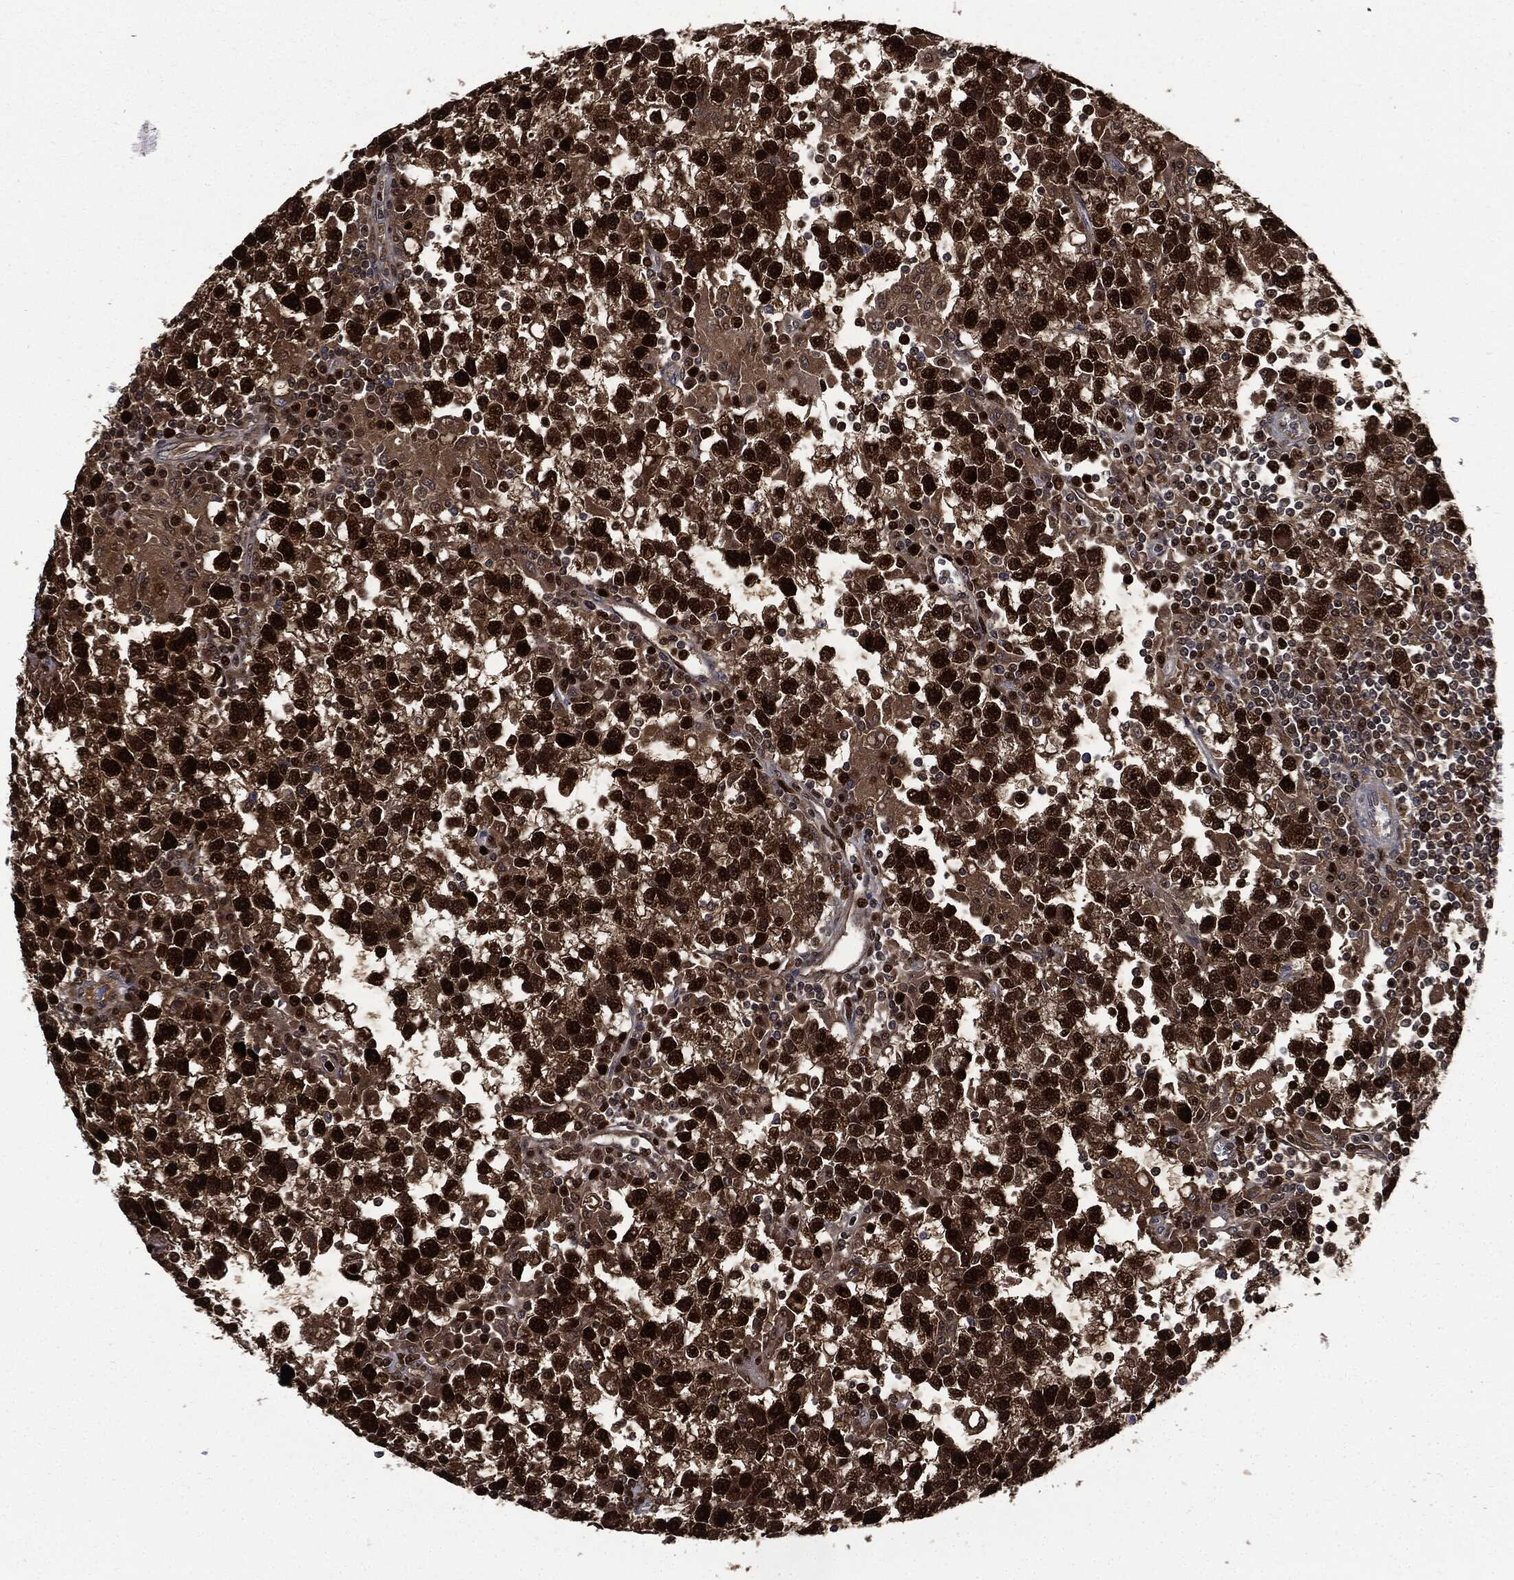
{"staining": {"intensity": "strong", "quantity": ">75%", "location": "cytoplasmic/membranous,nuclear"}, "tissue": "testis cancer", "cell_type": "Tumor cells", "image_type": "cancer", "snomed": [{"axis": "morphology", "description": "Seminoma, NOS"}, {"axis": "topography", "description": "Testis"}], "caption": "This micrograph exhibits testis seminoma stained with IHC to label a protein in brown. The cytoplasmic/membranous and nuclear of tumor cells show strong positivity for the protein. Nuclei are counter-stained blue.", "gene": "PCNA", "patient": {"sex": "male", "age": 47}}